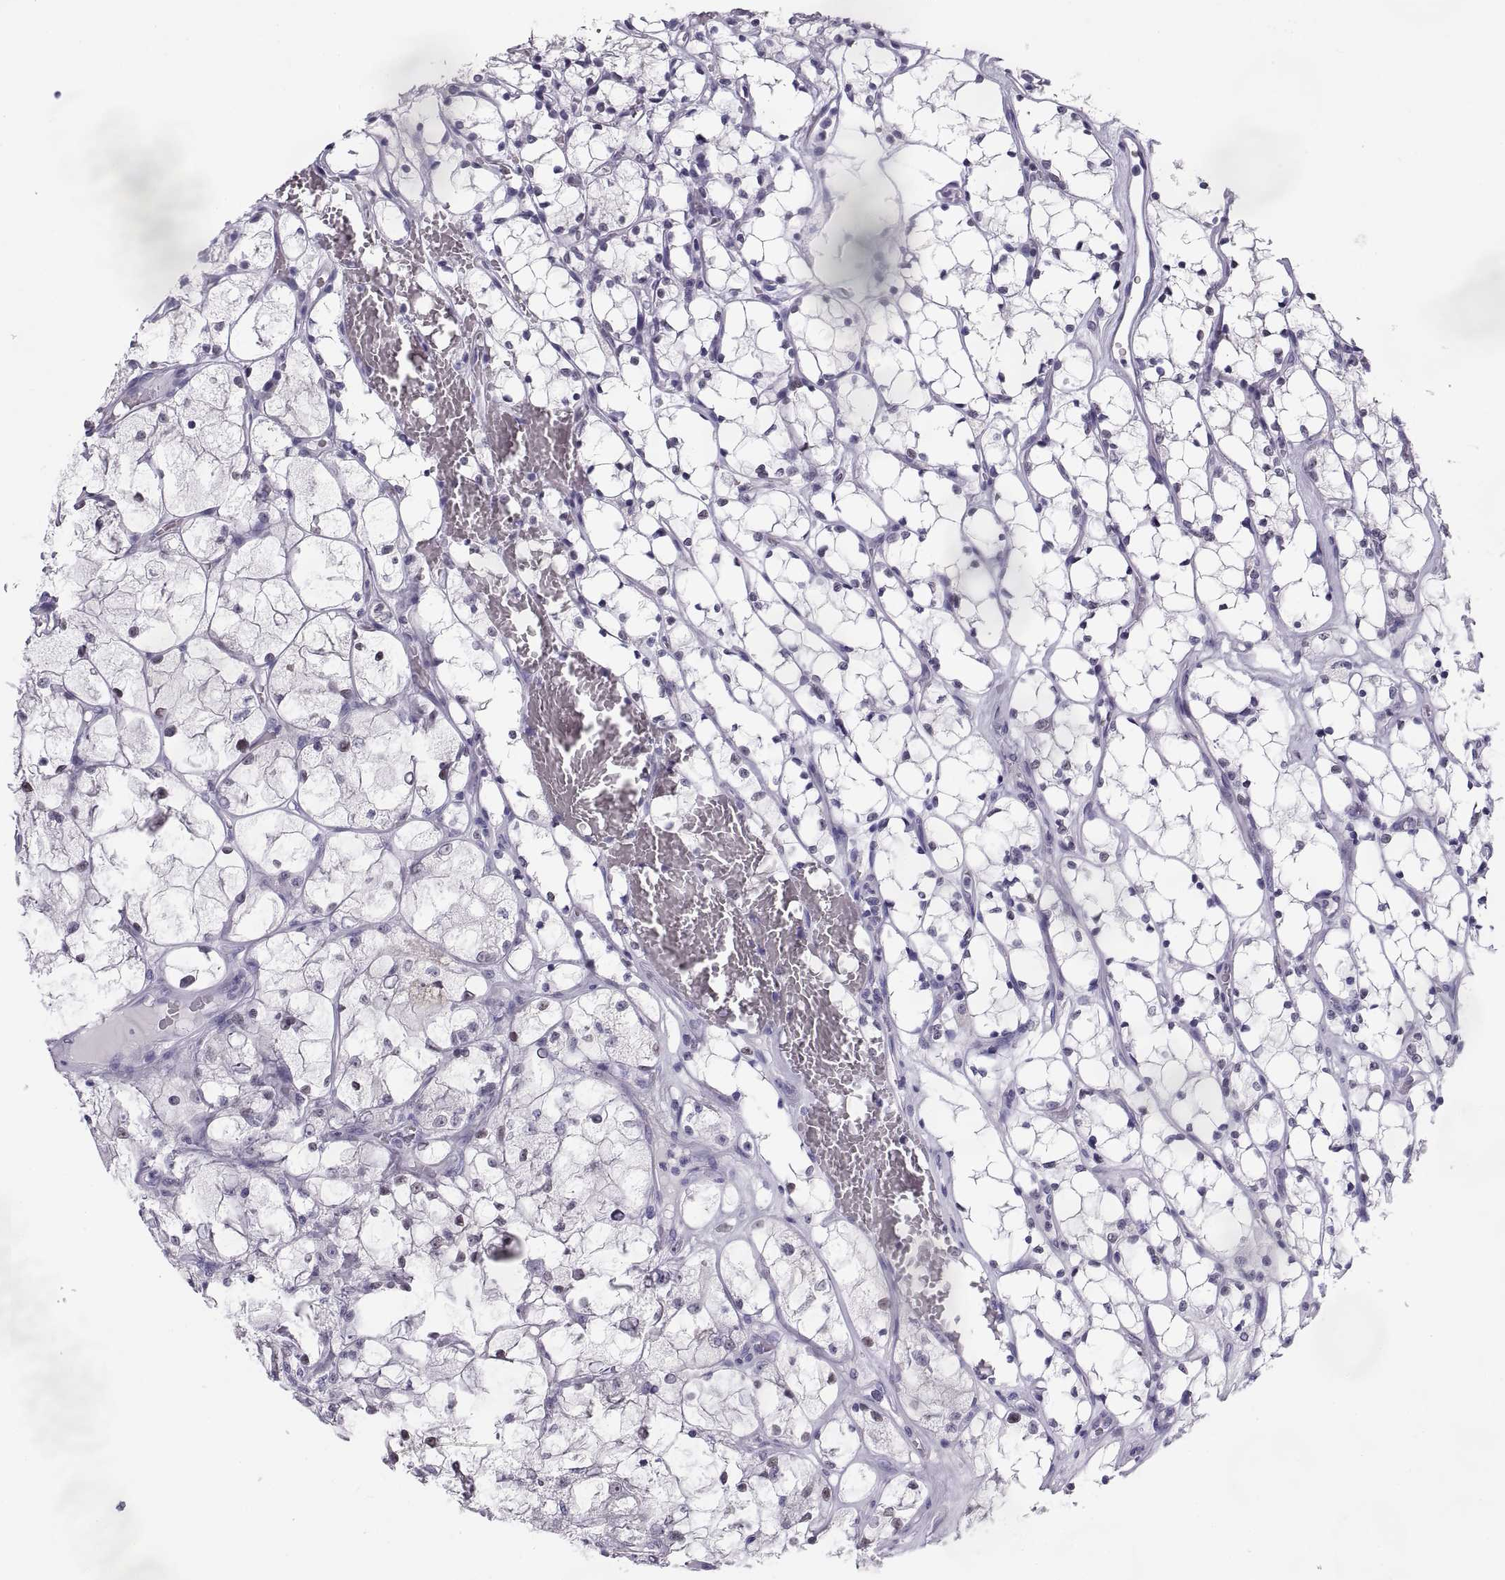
{"staining": {"intensity": "negative", "quantity": "none", "location": "none"}, "tissue": "renal cancer", "cell_type": "Tumor cells", "image_type": "cancer", "snomed": [{"axis": "morphology", "description": "Adenocarcinoma, NOS"}, {"axis": "topography", "description": "Kidney"}], "caption": "The micrograph exhibits no staining of tumor cells in adenocarcinoma (renal).", "gene": "PAX2", "patient": {"sex": "female", "age": 69}}